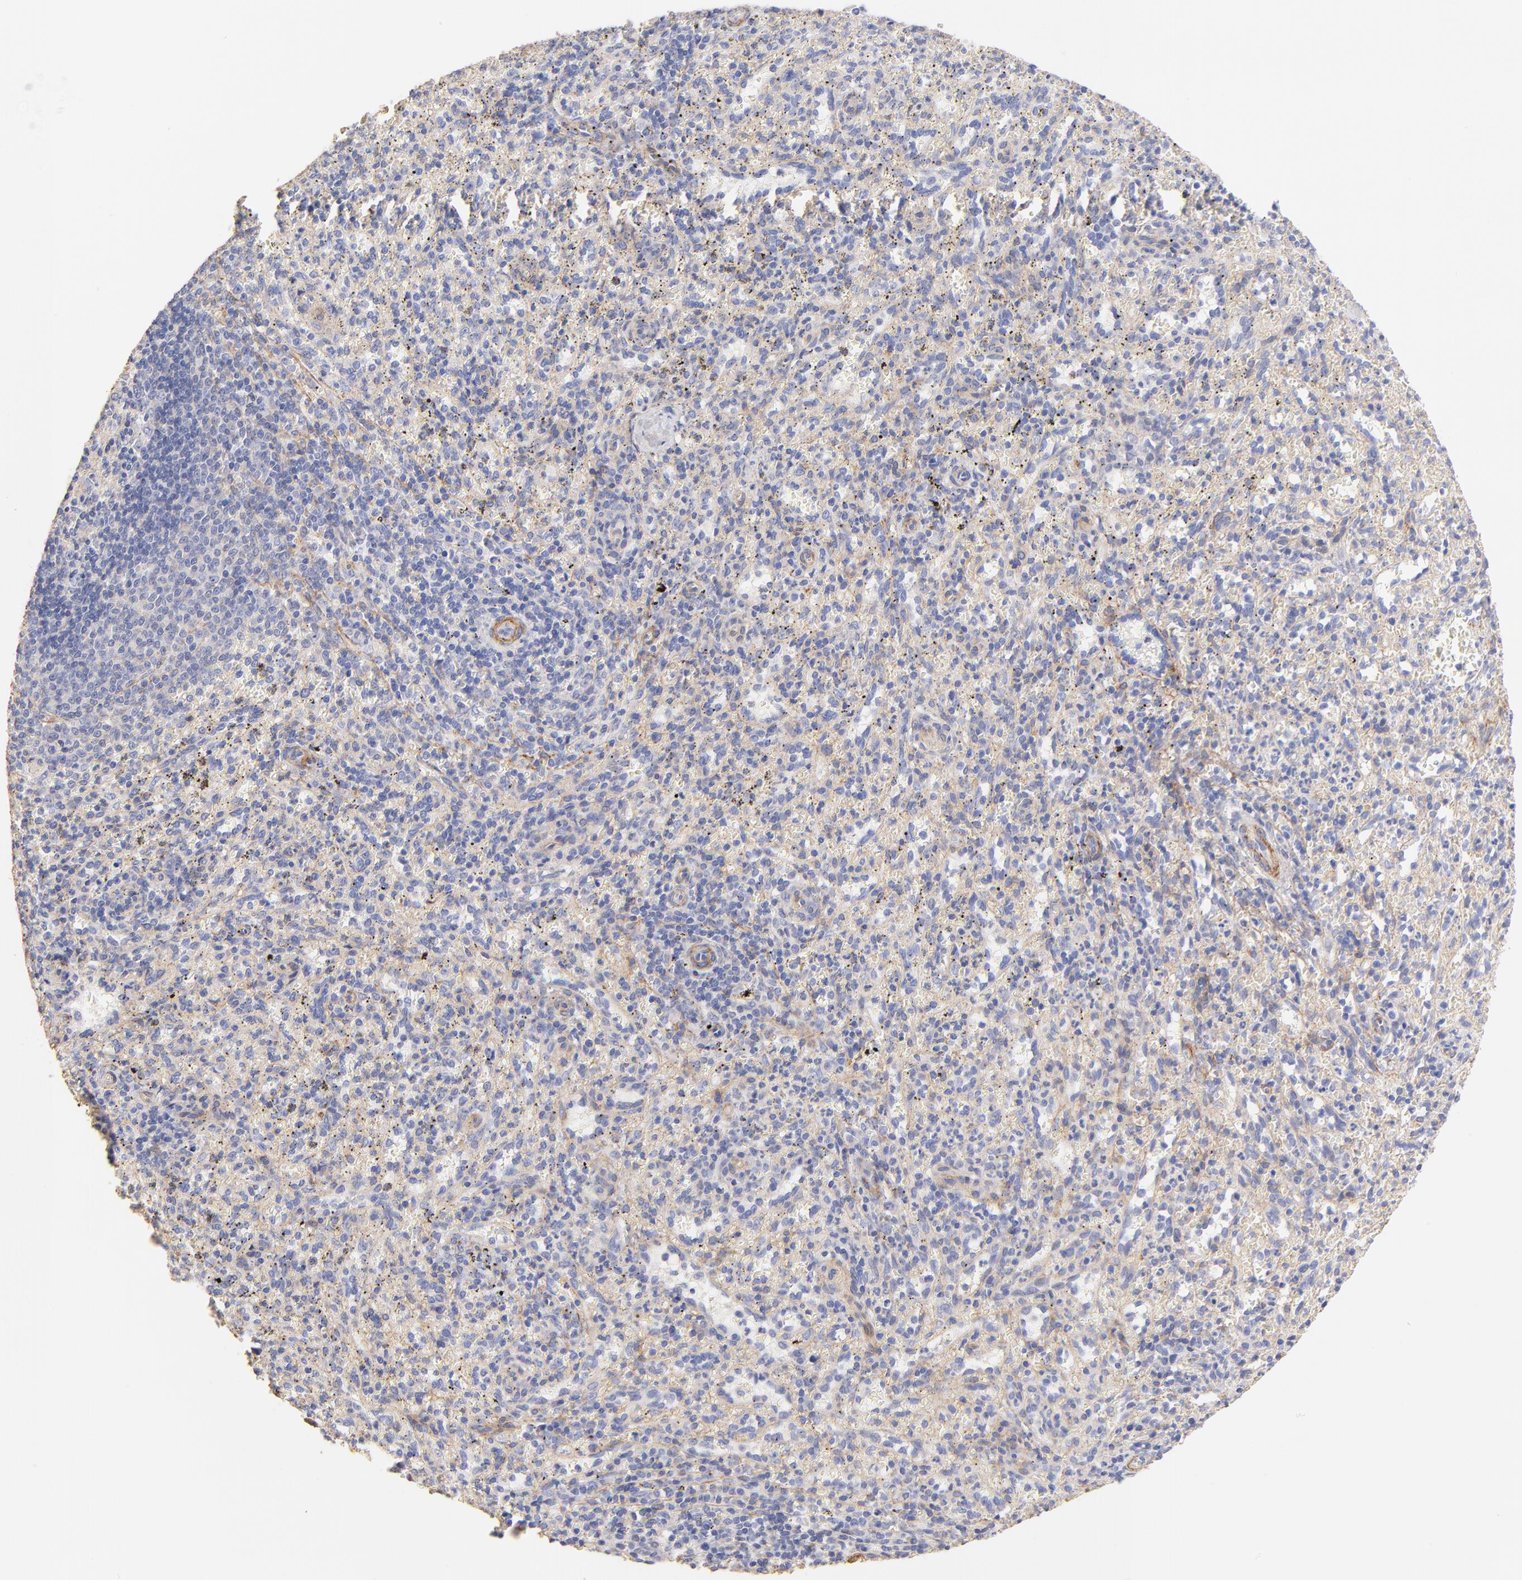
{"staining": {"intensity": "negative", "quantity": "none", "location": "none"}, "tissue": "spleen", "cell_type": "Cells in red pulp", "image_type": "normal", "snomed": [{"axis": "morphology", "description": "Normal tissue, NOS"}, {"axis": "topography", "description": "Spleen"}], "caption": "This is an immunohistochemistry image of unremarkable human spleen. There is no expression in cells in red pulp.", "gene": "ACTRT1", "patient": {"sex": "female", "age": 10}}